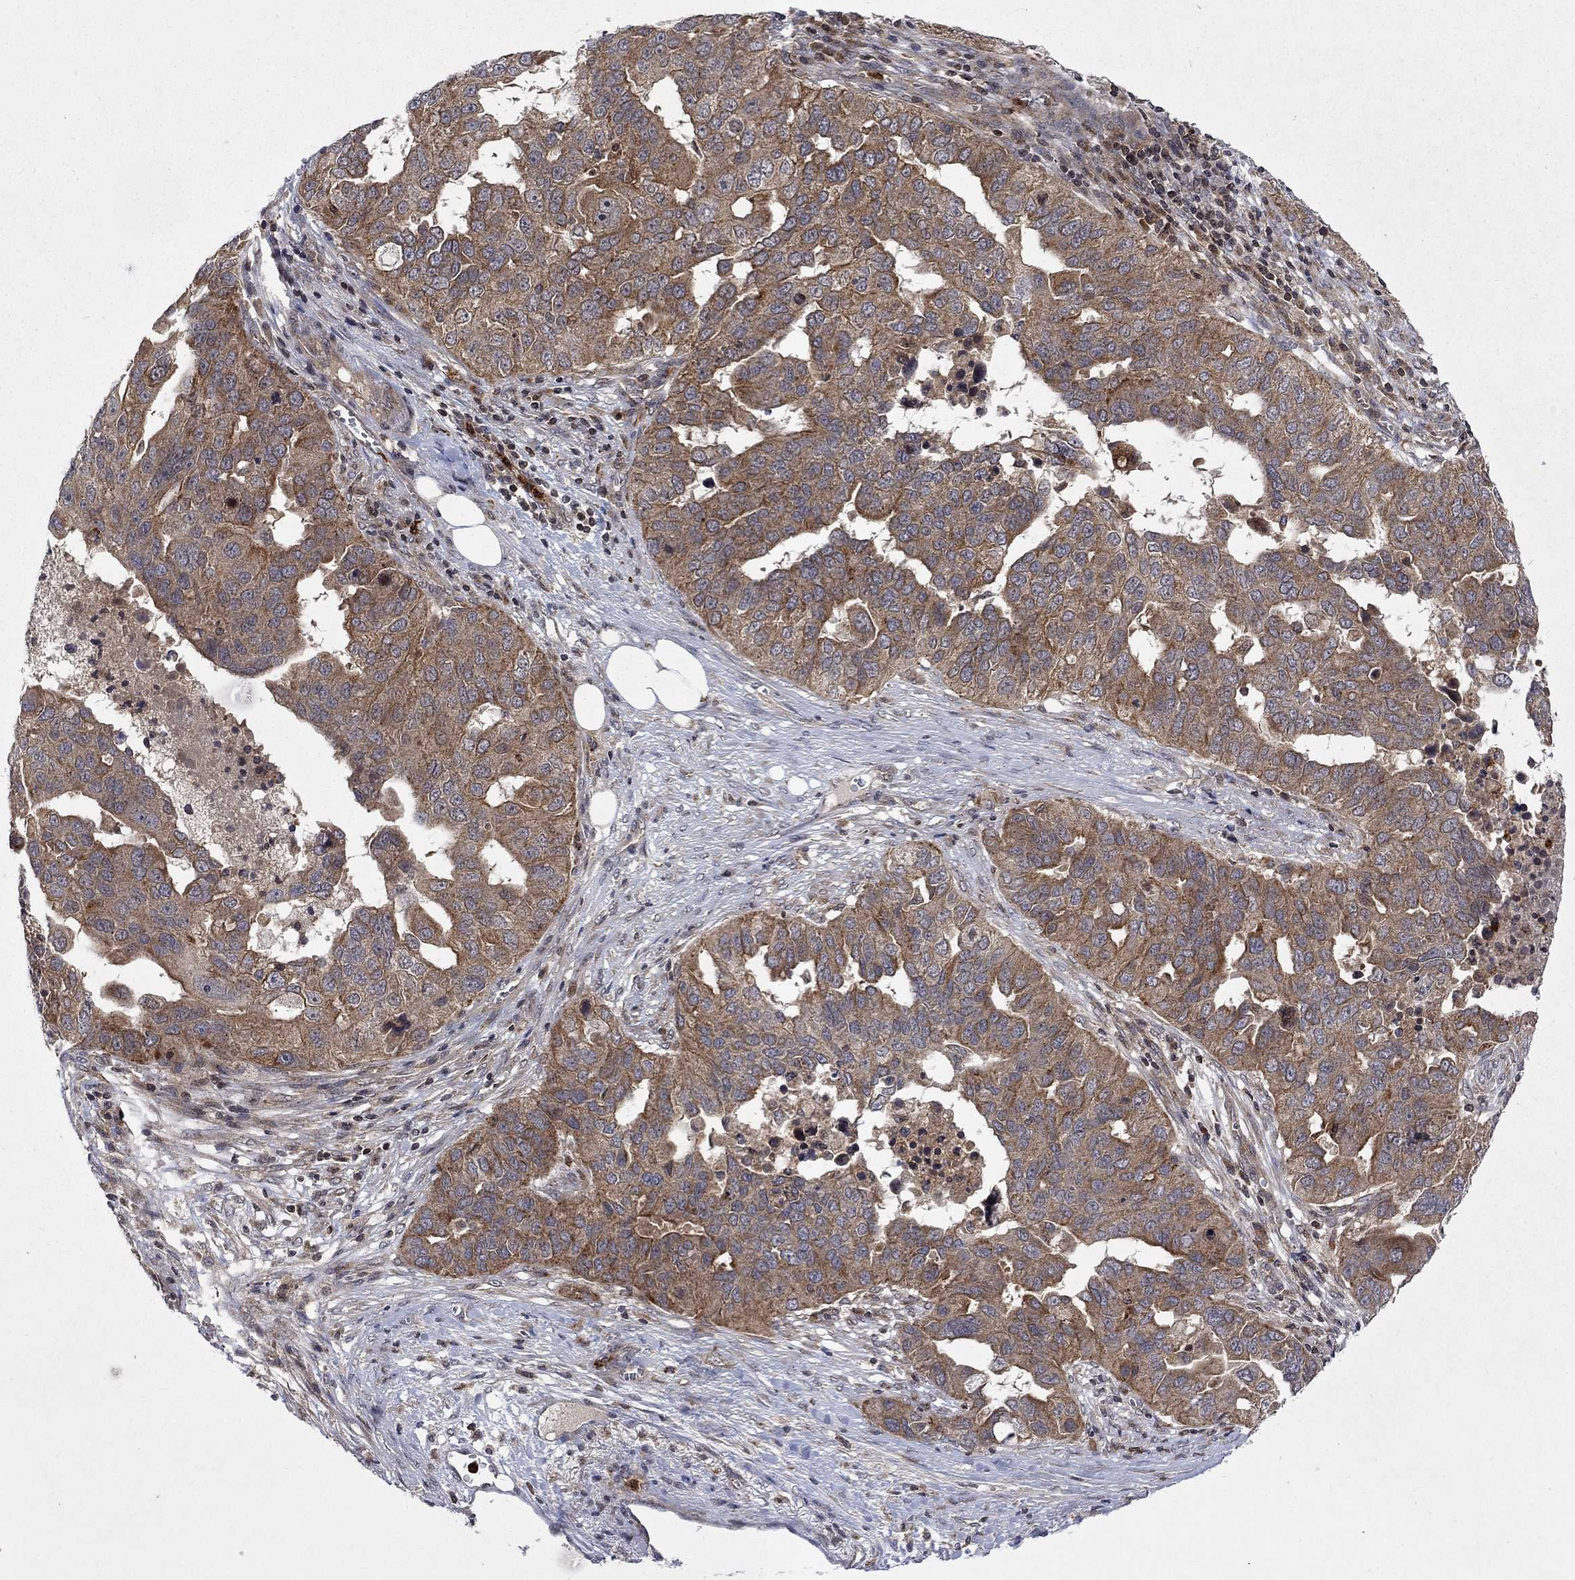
{"staining": {"intensity": "moderate", "quantity": "<25%", "location": "cytoplasmic/membranous"}, "tissue": "ovarian cancer", "cell_type": "Tumor cells", "image_type": "cancer", "snomed": [{"axis": "morphology", "description": "Carcinoma, endometroid"}, {"axis": "topography", "description": "Soft tissue"}, {"axis": "topography", "description": "Ovary"}], "caption": "DAB (3,3'-diaminobenzidine) immunohistochemical staining of ovarian cancer (endometroid carcinoma) displays moderate cytoplasmic/membranous protein staining in approximately <25% of tumor cells.", "gene": "TMEM33", "patient": {"sex": "female", "age": 52}}